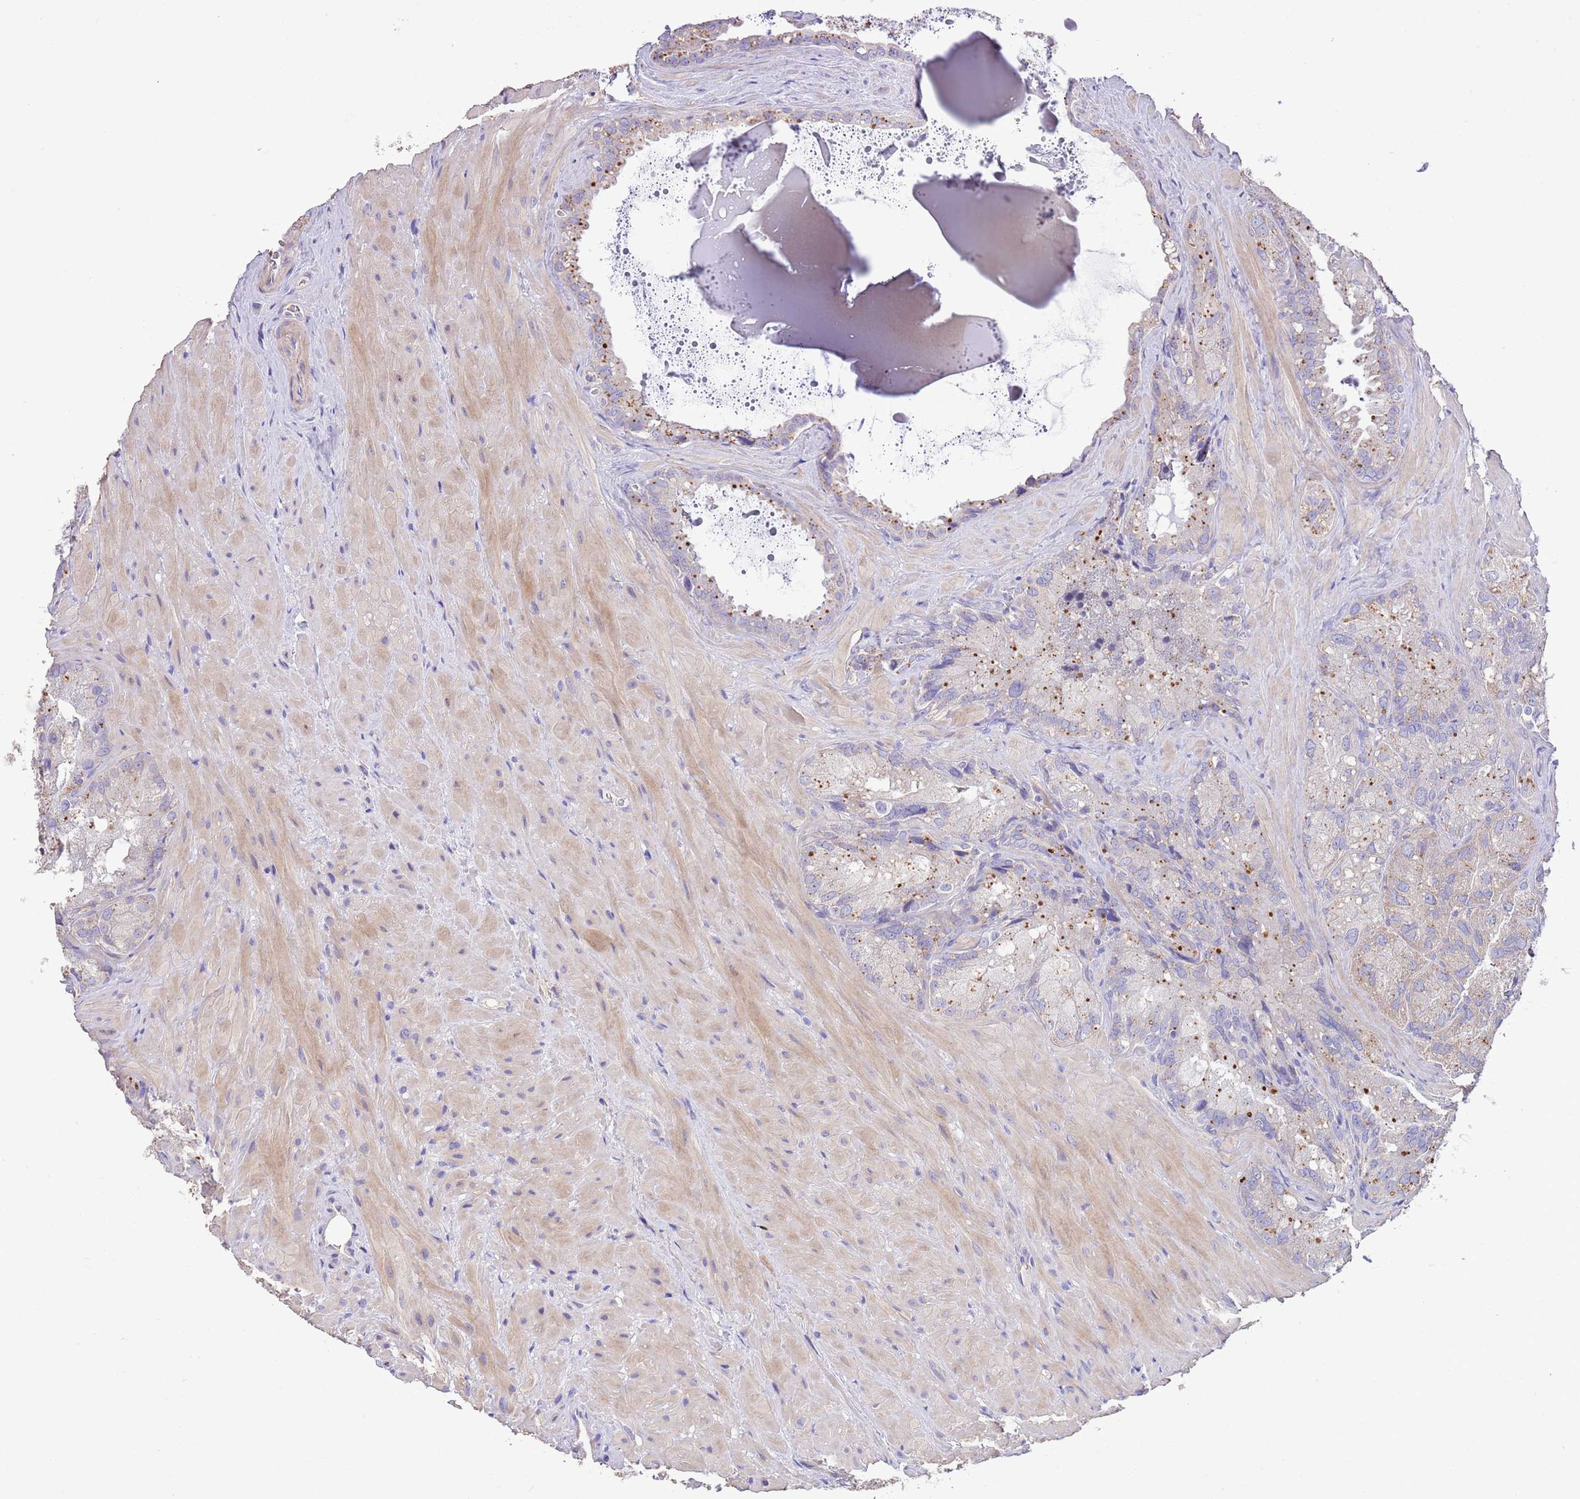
{"staining": {"intensity": "negative", "quantity": "none", "location": "none"}, "tissue": "seminal vesicle", "cell_type": "Glandular cells", "image_type": "normal", "snomed": [{"axis": "morphology", "description": "Normal tissue, NOS"}, {"axis": "topography", "description": "Seminal veicle"}], "caption": "This is an IHC image of benign seminal vesicle. There is no staining in glandular cells.", "gene": "SFTPA1", "patient": {"sex": "male", "age": 62}}